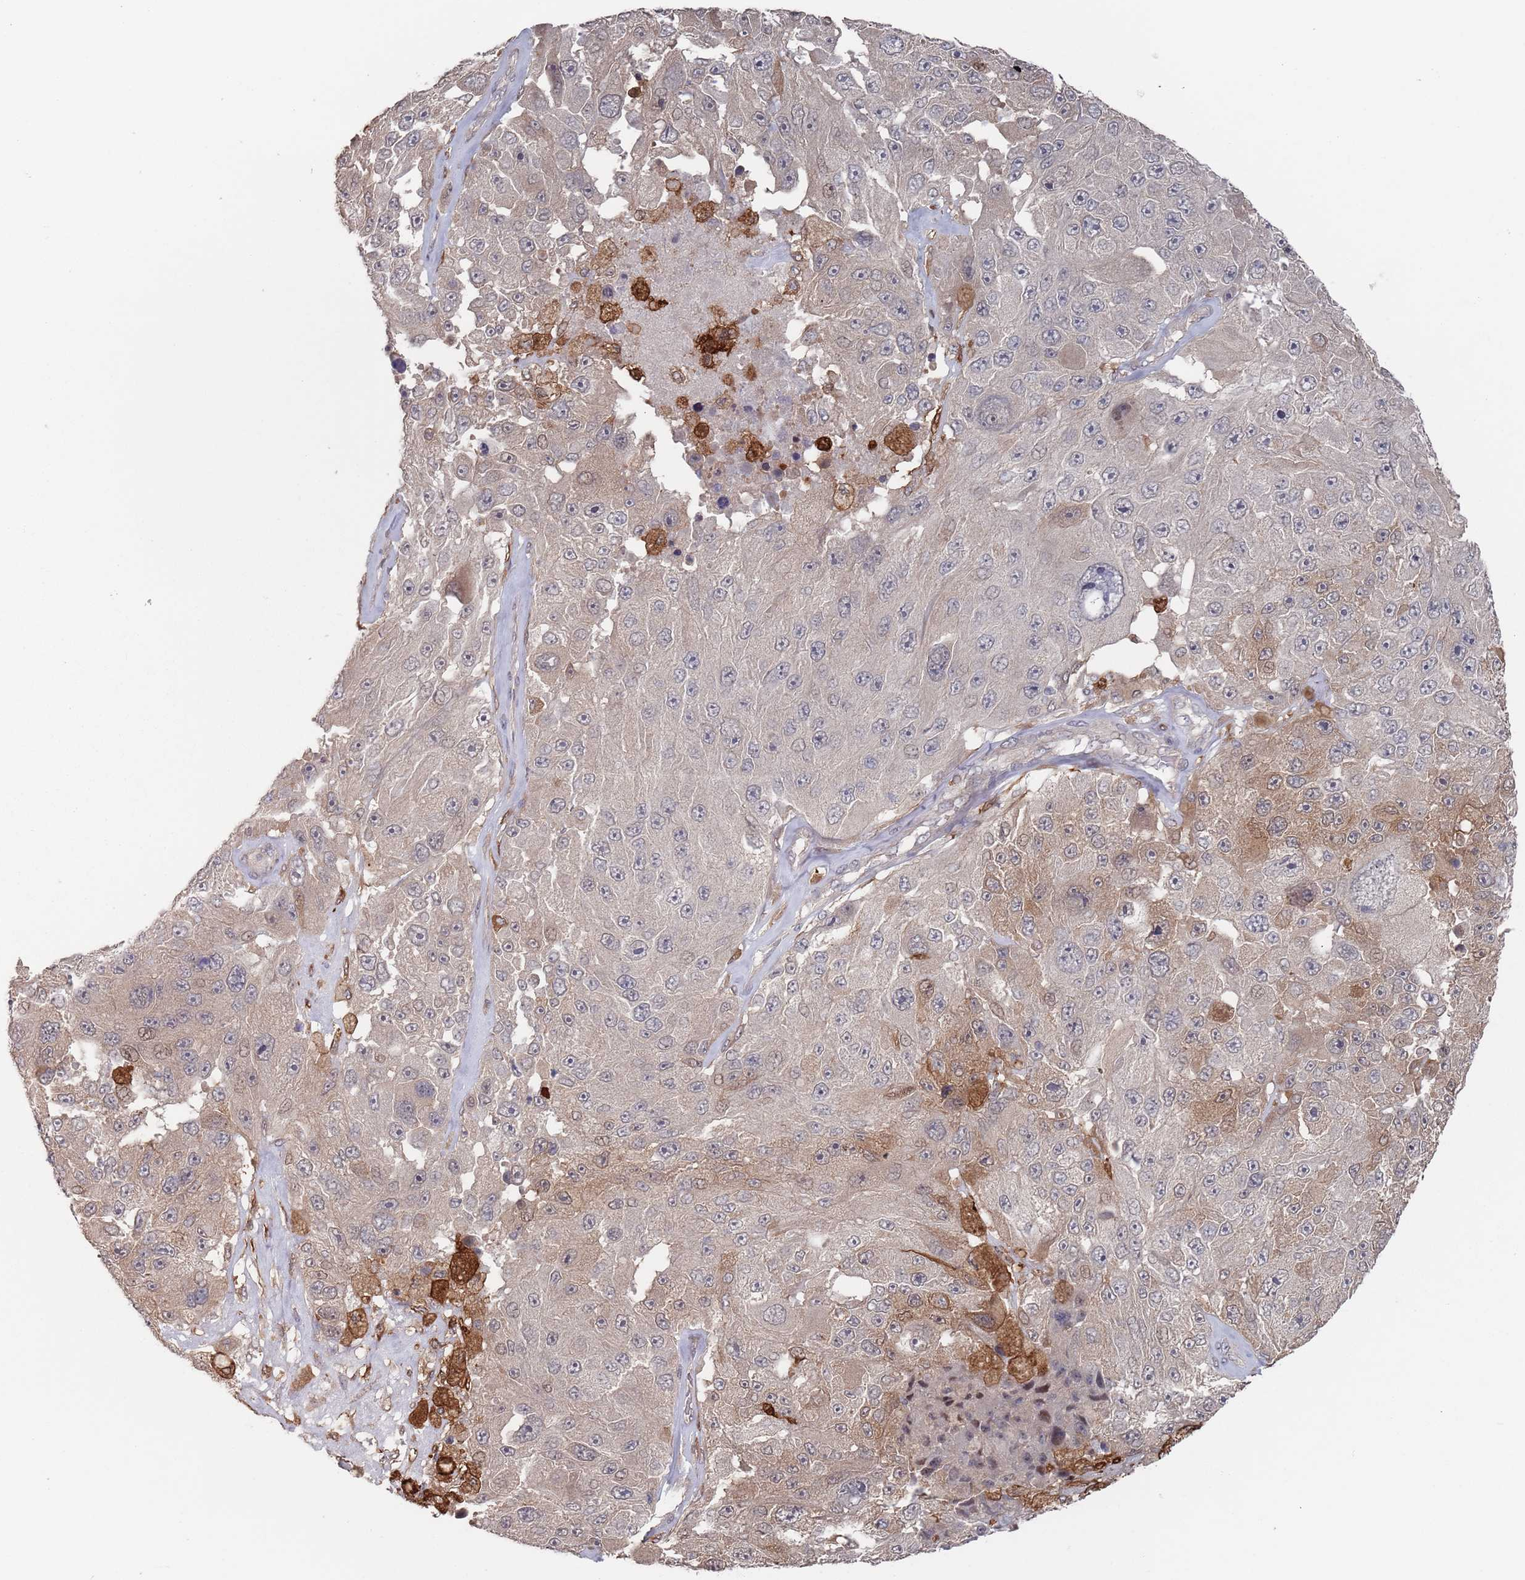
{"staining": {"intensity": "moderate", "quantity": "<25%", "location": "cytoplasmic/membranous"}, "tissue": "melanoma", "cell_type": "Tumor cells", "image_type": "cancer", "snomed": [{"axis": "morphology", "description": "Malignant melanoma, Metastatic site"}, {"axis": "topography", "description": "Lymph node"}], "caption": "DAB (3,3'-diaminobenzidine) immunohistochemical staining of human melanoma demonstrates moderate cytoplasmic/membranous protein staining in approximately <25% of tumor cells. The staining was performed using DAB (3,3'-diaminobenzidine) to visualize the protein expression in brown, while the nuclei were stained in blue with hematoxylin (Magnification: 20x).", "gene": "DGKD", "patient": {"sex": "male", "age": 62}}